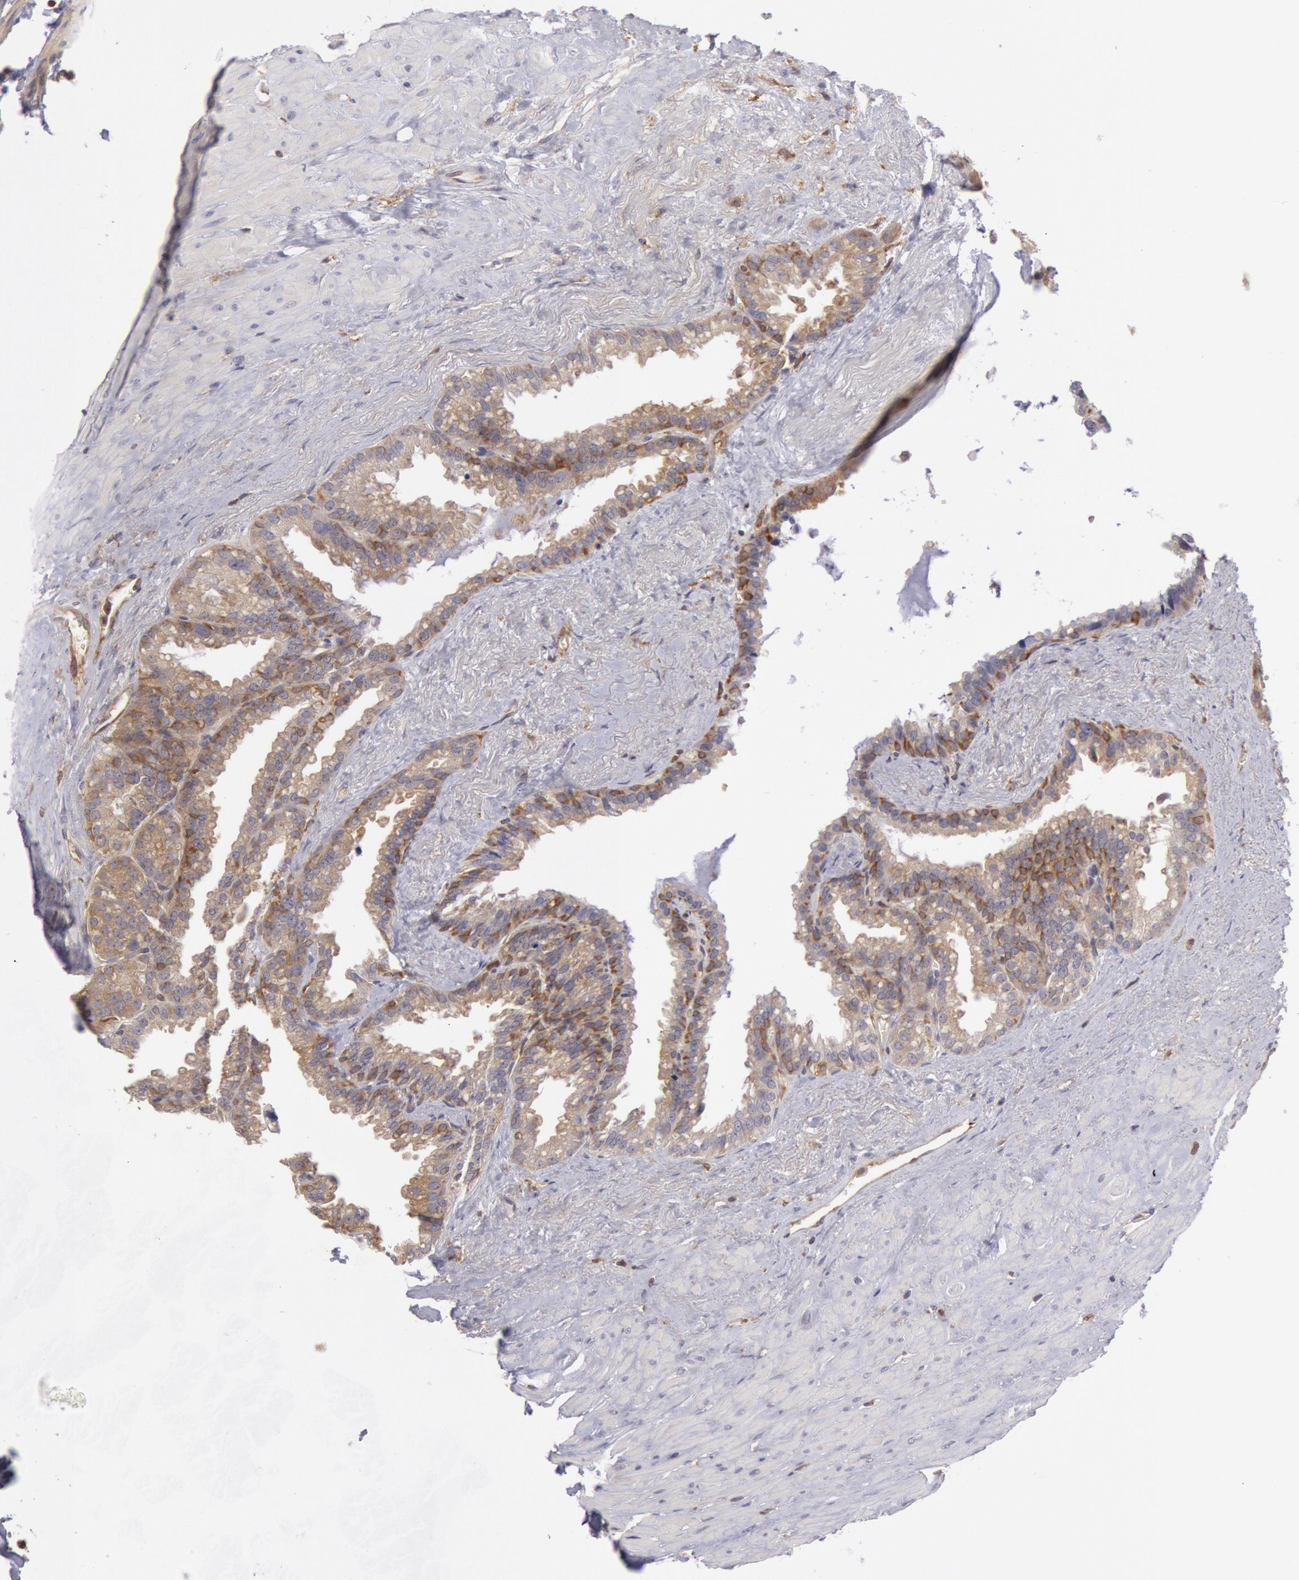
{"staining": {"intensity": "weak", "quantity": ">75%", "location": "cytoplasmic/membranous"}, "tissue": "seminal vesicle", "cell_type": "Glandular cells", "image_type": "normal", "snomed": [{"axis": "morphology", "description": "Normal tissue, NOS"}, {"axis": "topography", "description": "Prostate"}, {"axis": "topography", "description": "Seminal veicle"}], "caption": "Immunohistochemical staining of benign seminal vesicle shows weak cytoplasmic/membranous protein expression in approximately >75% of glandular cells.", "gene": "IKBKB", "patient": {"sex": "male", "age": 63}}